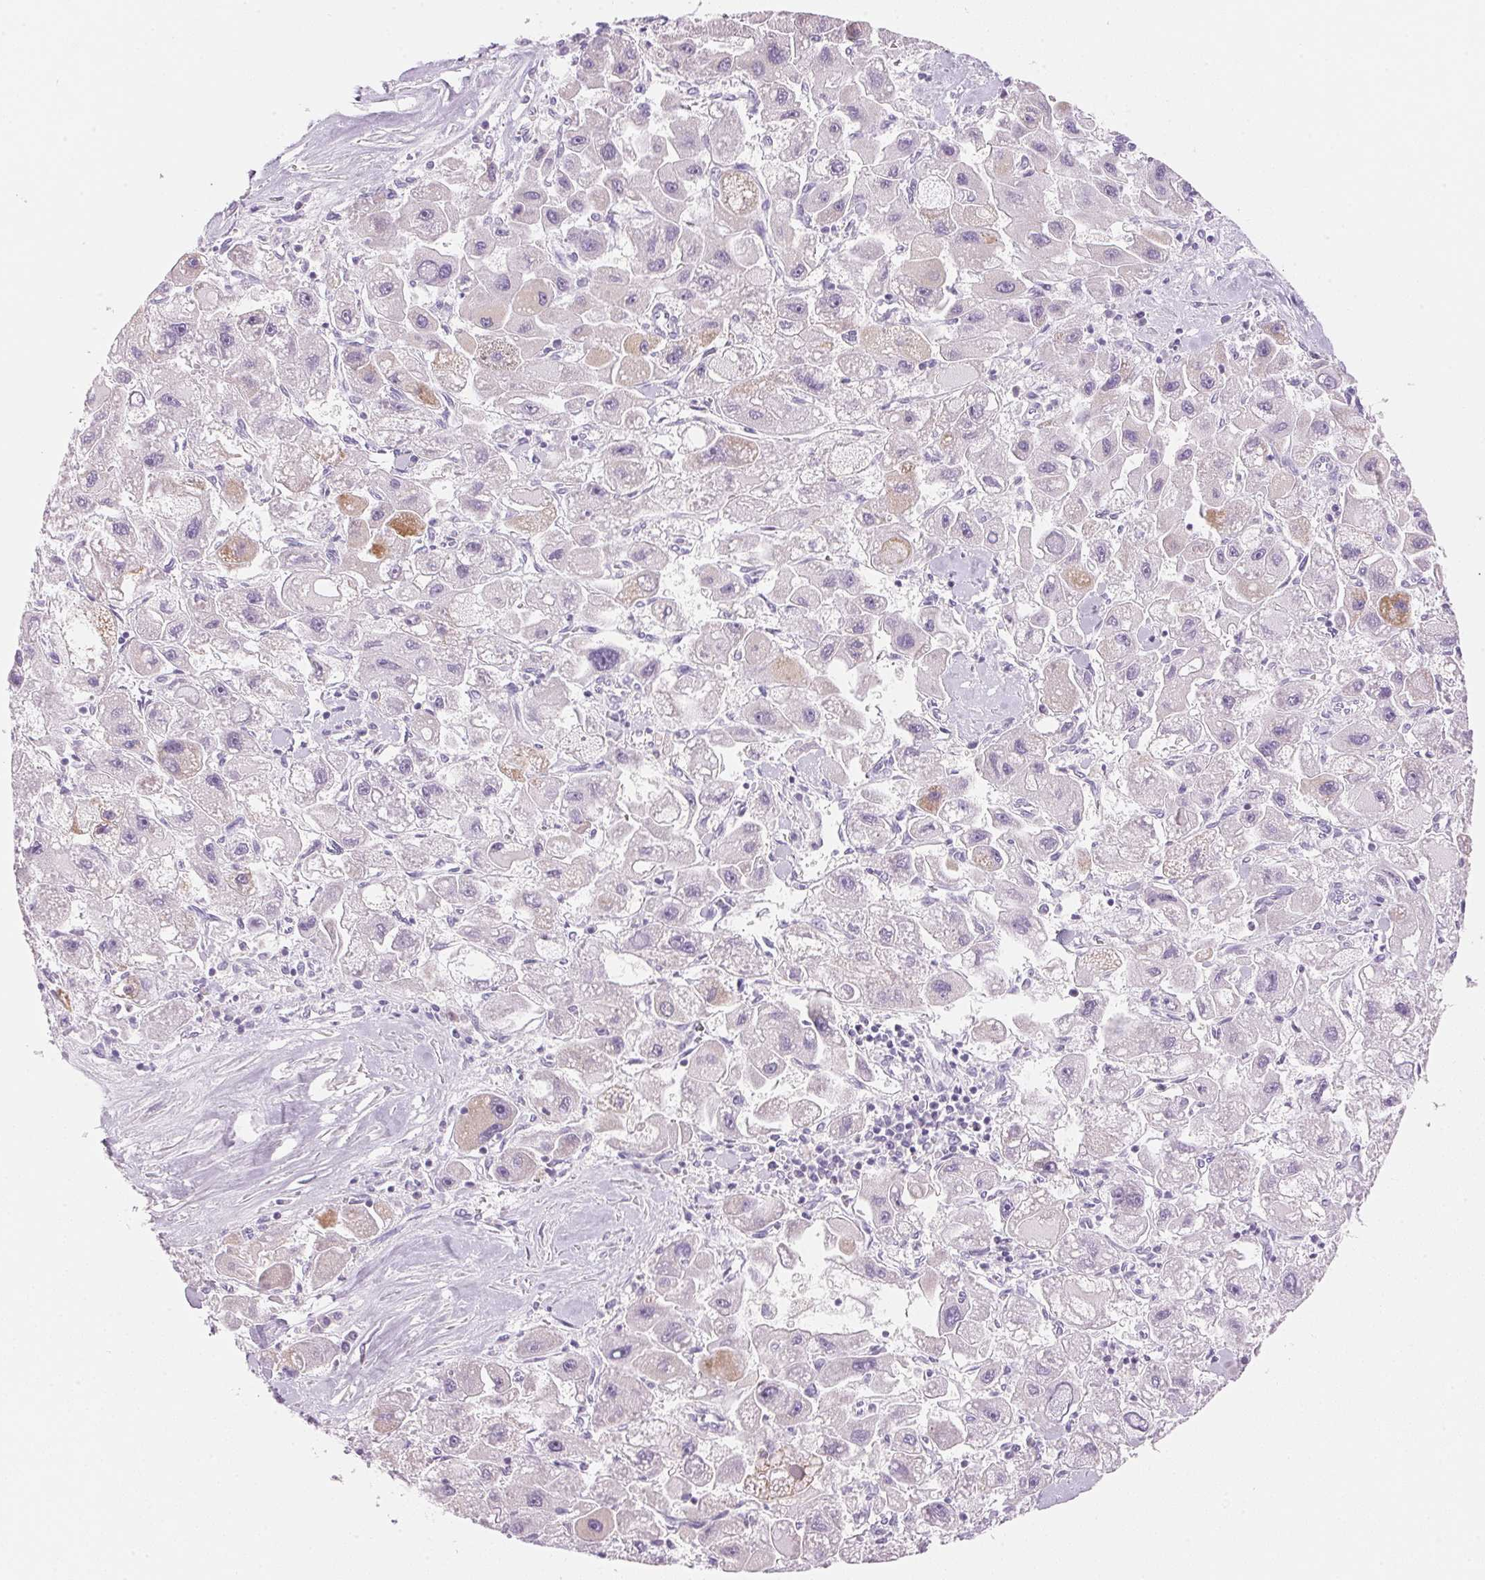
{"staining": {"intensity": "negative", "quantity": "none", "location": "none"}, "tissue": "liver cancer", "cell_type": "Tumor cells", "image_type": "cancer", "snomed": [{"axis": "morphology", "description": "Carcinoma, Hepatocellular, NOS"}, {"axis": "topography", "description": "Liver"}], "caption": "This is a micrograph of IHC staining of liver hepatocellular carcinoma, which shows no staining in tumor cells. (DAB (3,3'-diaminobenzidine) immunohistochemistry with hematoxylin counter stain).", "gene": "CYP11B1", "patient": {"sex": "male", "age": 24}}